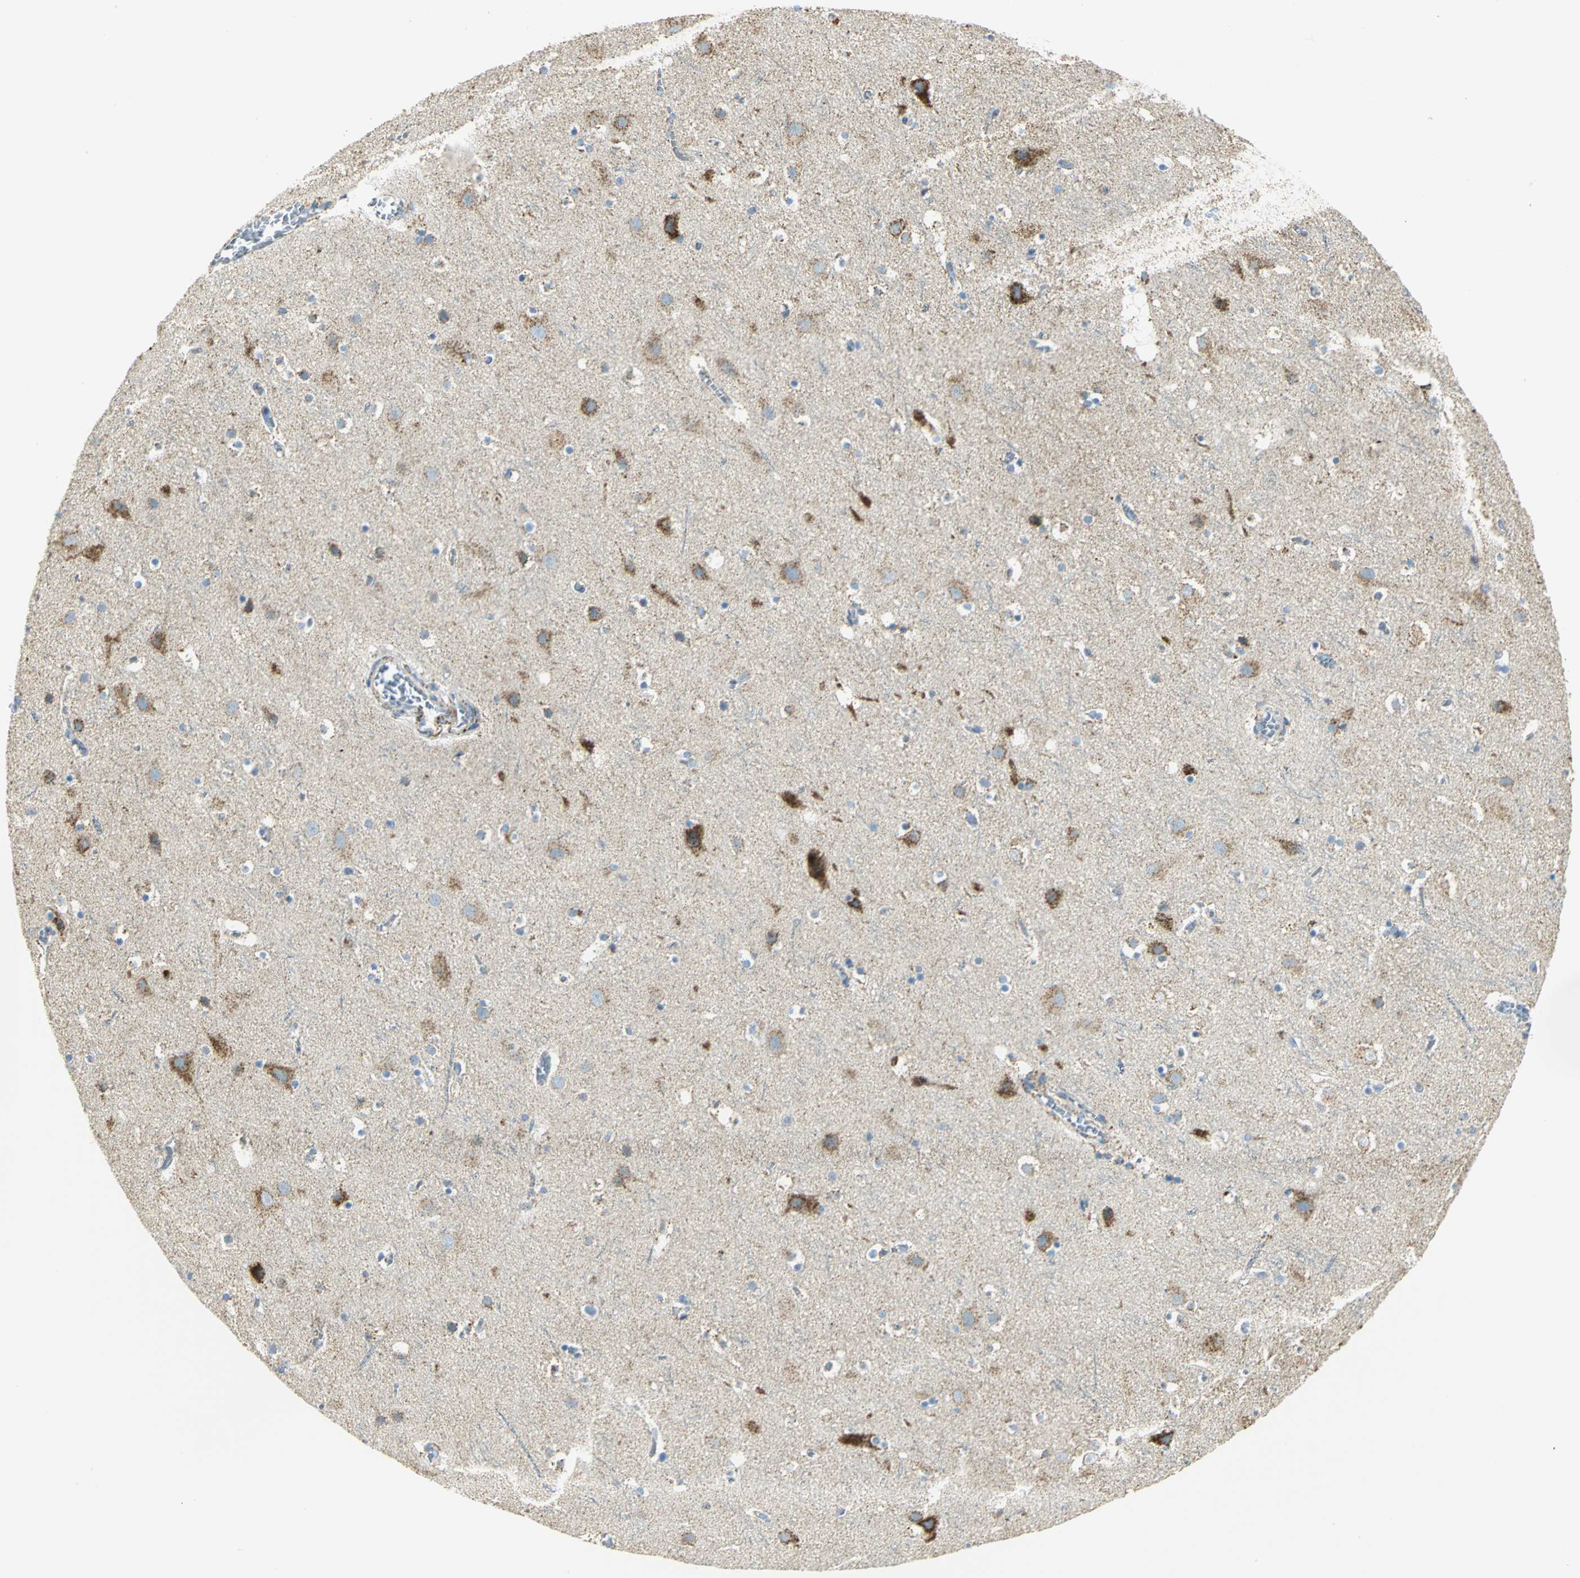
{"staining": {"intensity": "weak", "quantity": ">75%", "location": "cytoplasmic/membranous"}, "tissue": "cerebral cortex", "cell_type": "Endothelial cells", "image_type": "normal", "snomed": [{"axis": "morphology", "description": "Normal tissue, NOS"}, {"axis": "topography", "description": "Cerebral cortex"}], "caption": "Benign cerebral cortex was stained to show a protein in brown. There is low levels of weak cytoplasmic/membranous staining in approximately >75% of endothelial cells. (DAB IHC with brightfield microscopy, high magnification).", "gene": "NTRK1", "patient": {"sex": "male", "age": 45}}